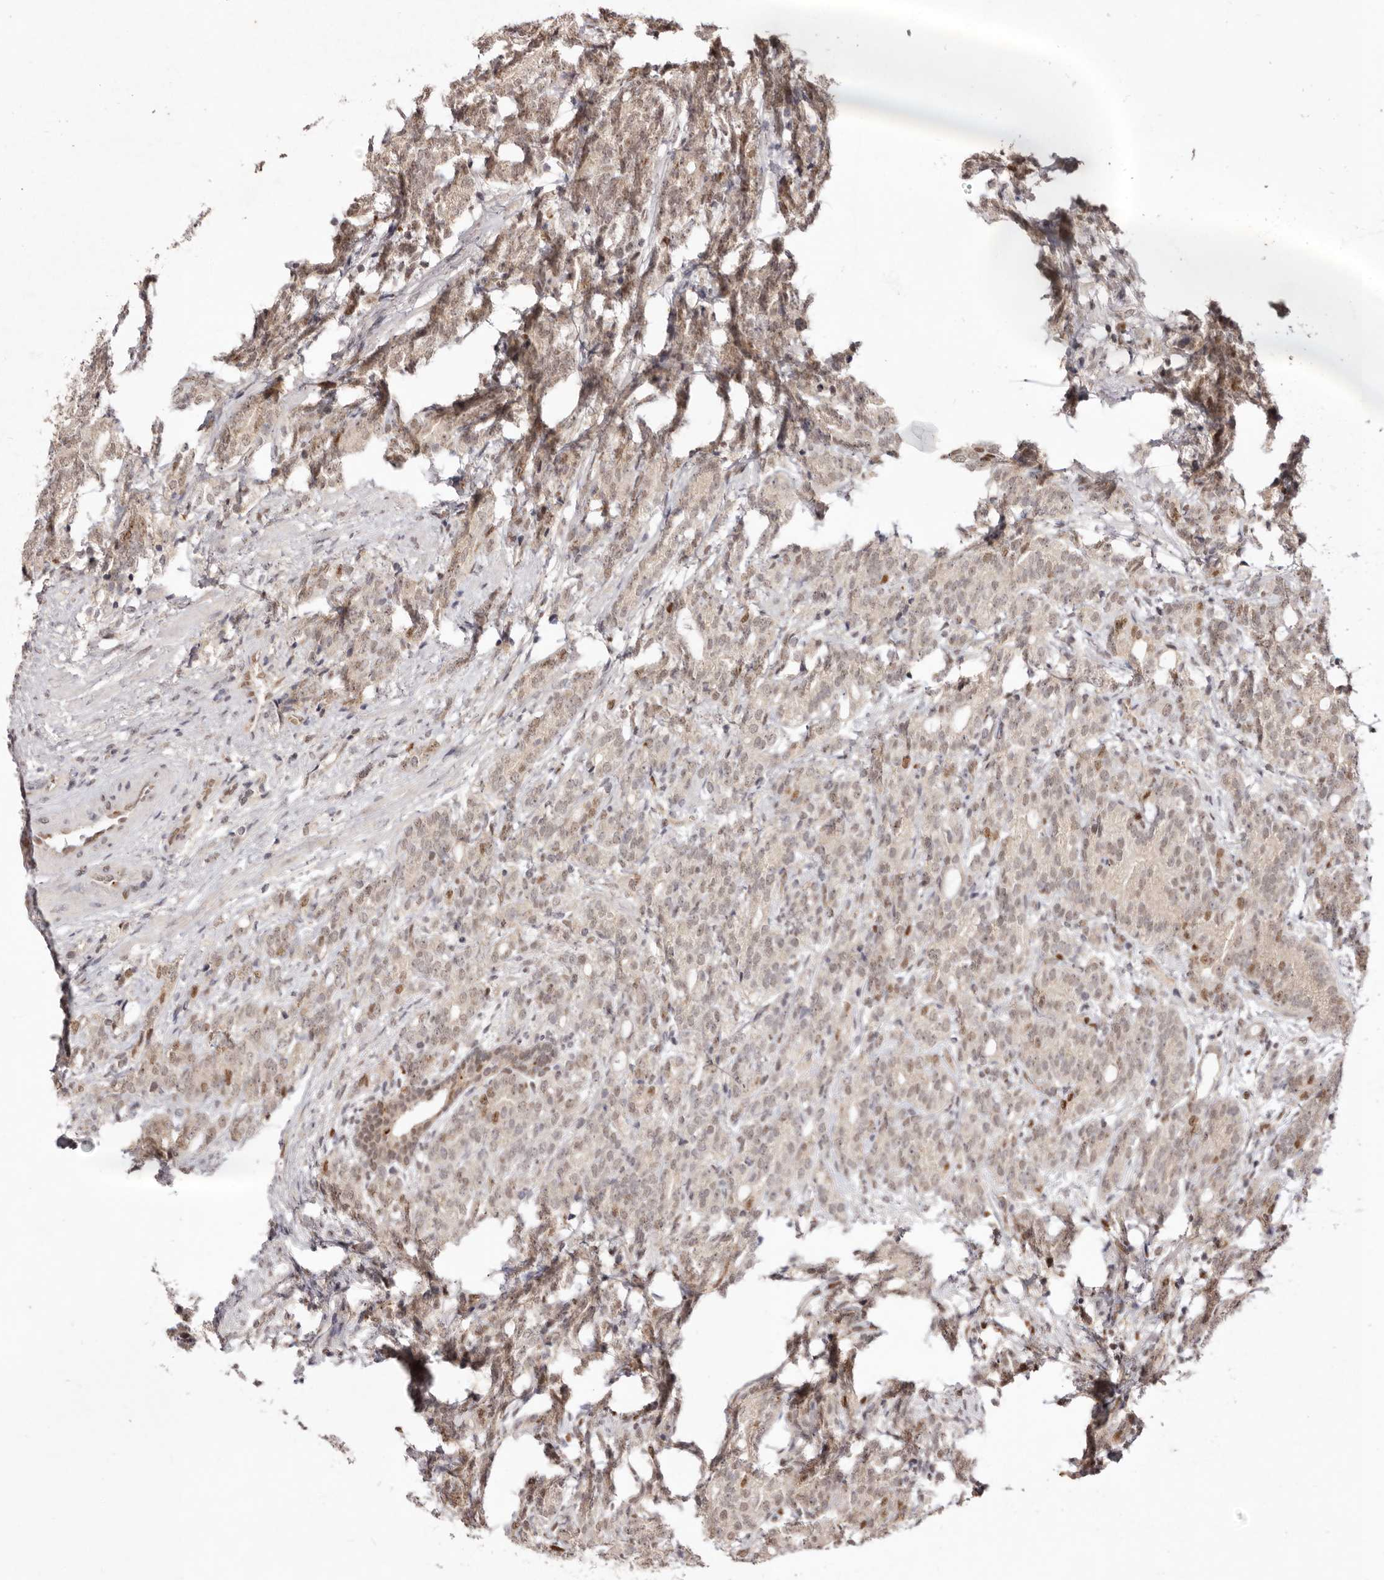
{"staining": {"intensity": "weak", "quantity": "25%-75%", "location": "nuclear"}, "tissue": "prostate cancer", "cell_type": "Tumor cells", "image_type": "cancer", "snomed": [{"axis": "morphology", "description": "Adenocarcinoma, High grade"}, {"axis": "topography", "description": "Prostate"}], "caption": "Protein expression analysis of prostate high-grade adenocarcinoma exhibits weak nuclear expression in approximately 25%-75% of tumor cells. The protein is stained brown, and the nuclei are stained in blue (DAB IHC with brightfield microscopy, high magnification).", "gene": "NOTCH1", "patient": {"sex": "male", "age": 57}}